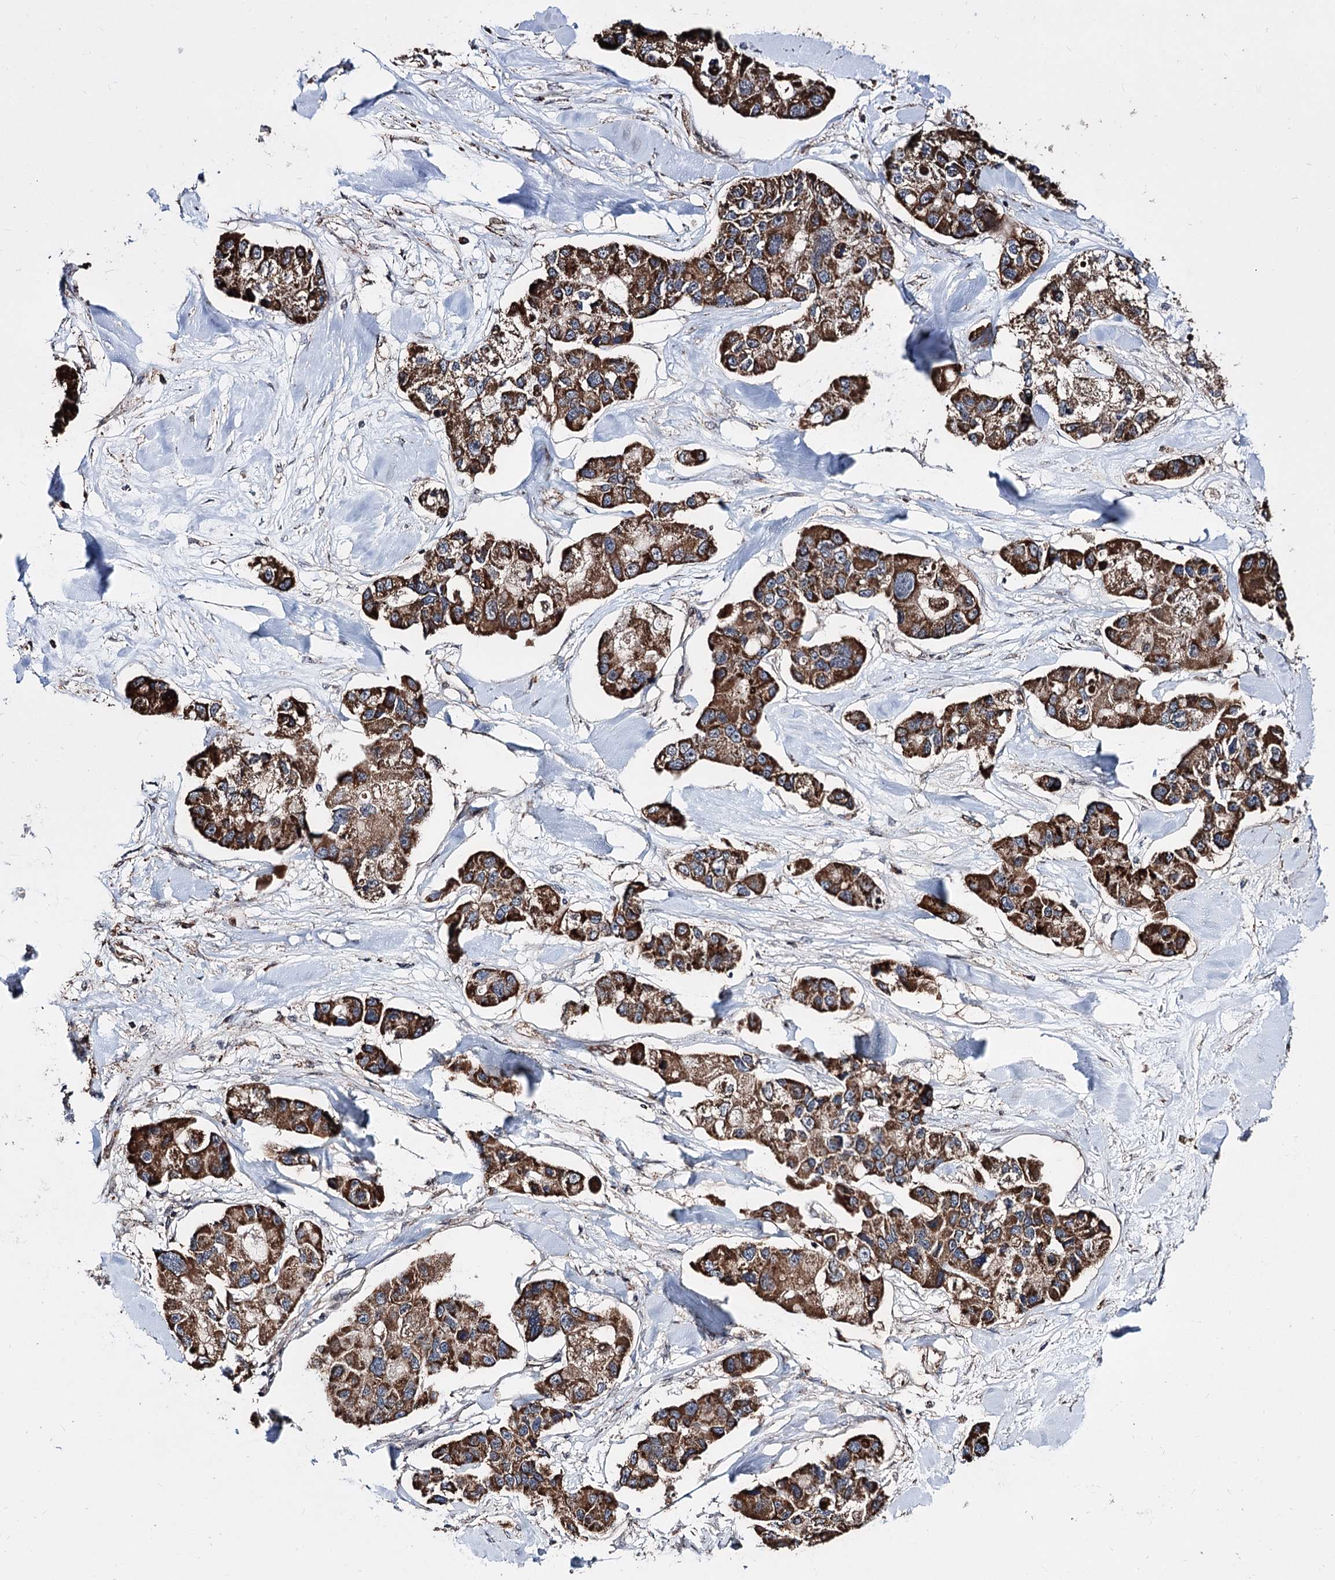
{"staining": {"intensity": "strong", "quantity": ">75%", "location": "cytoplasmic/membranous"}, "tissue": "lung cancer", "cell_type": "Tumor cells", "image_type": "cancer", "snomed": [{"axis": "morphology", "description": "Adenocarcinoma, NOS"}, {"axis": "topography", "description": "Lung"}], "caption": "Lung adenocarcinoma was stained to show a protein in brown. There is high levels of strong cytoplasmic/membranous expression in approximately >75% of tumor cells.", "gene": "CREB3L4", "patient": {"sex": "female", "age": 54}}